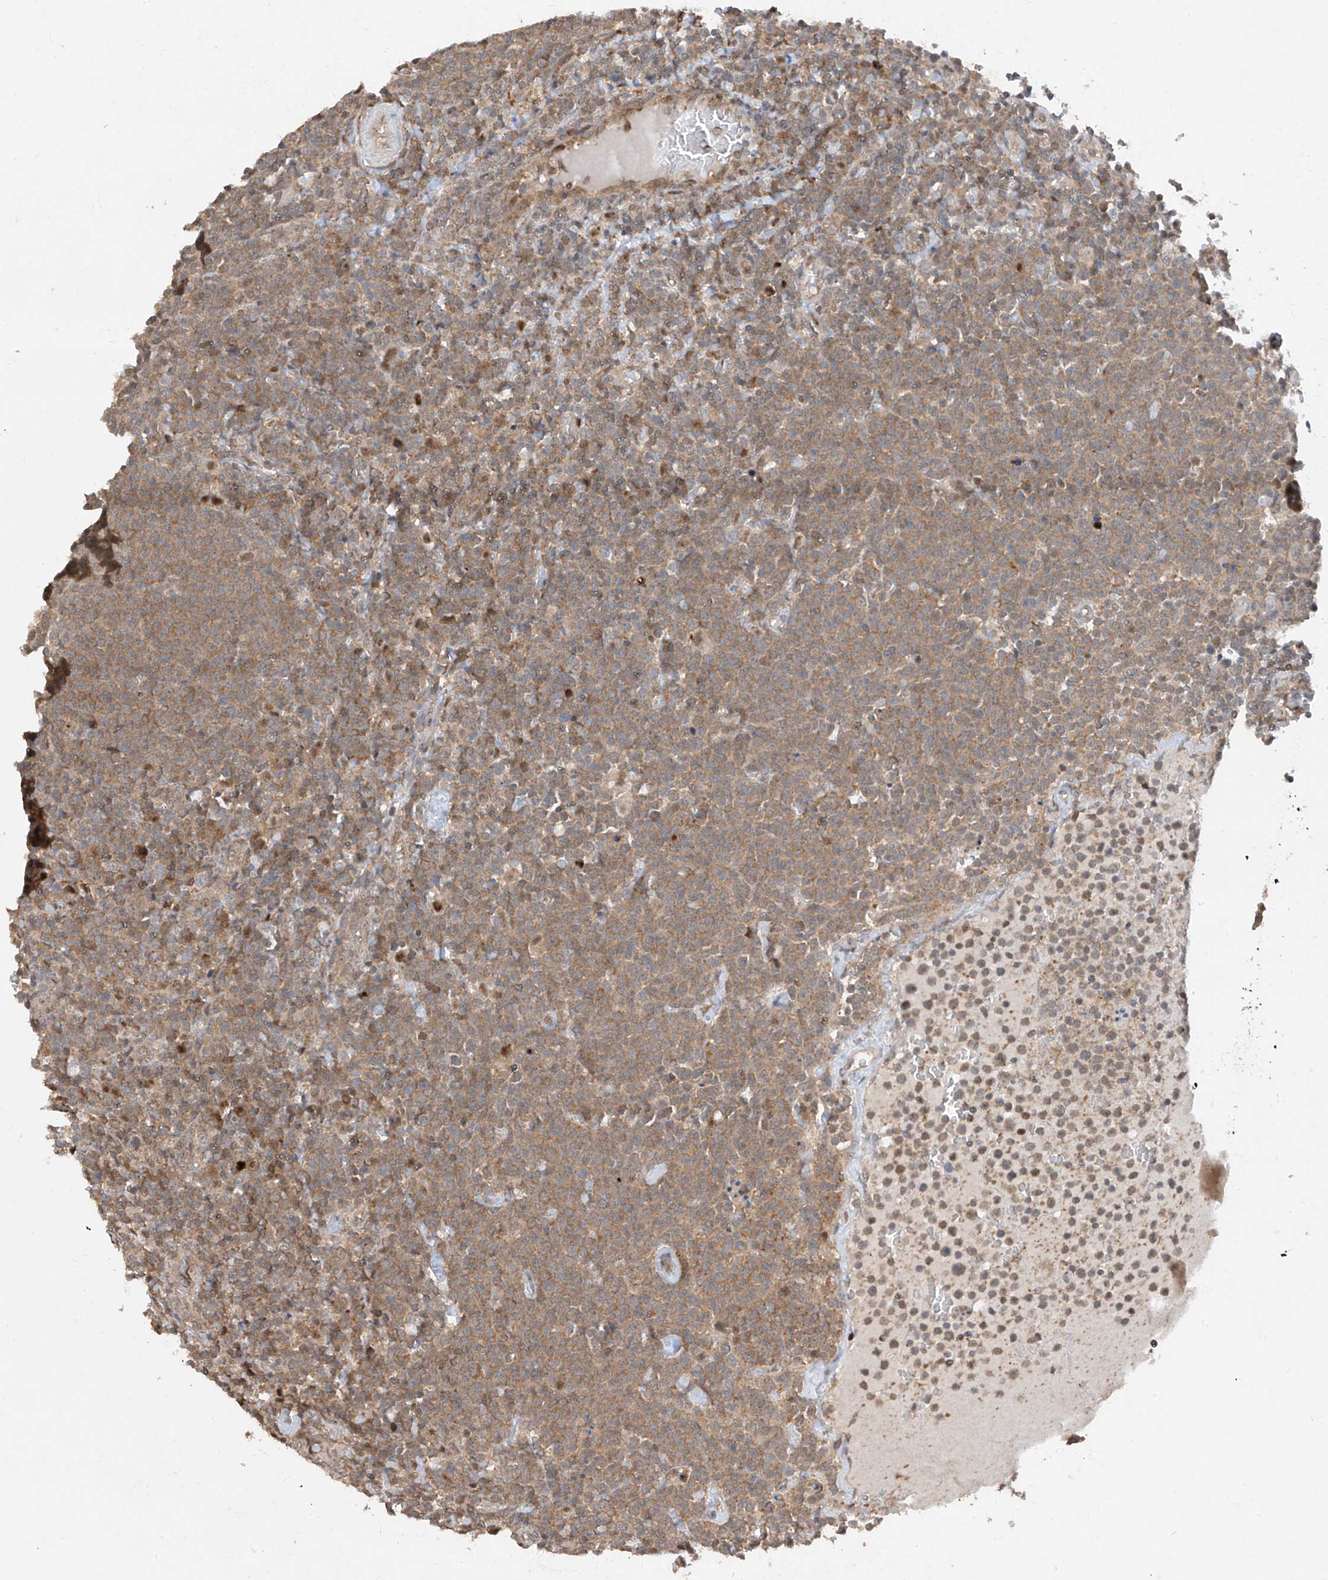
{"staining": {"intensity": "moderate", "quantity": ">75%", "location": "cytoplasmic/membranous"}, "tissue": "lymphoma", "cell_type": "Tumor cells", "image_type": "cancer", "snomed": [{"axis": "morphology", "description": "Malignant lymphoma, non-Hodgkin's type, High grade"}, {"axis": "topography", "description": "Lymph node"}], "caption": "Immunohistochemical staining of human high-grade malignant lymphoma, non-Hodgkin's type displays moderate cytoplasmic/membranous protein expression in about >75% of tumor cells.", "gene": "ZNF358", "patient": {"sex": "male", "age": 61}}